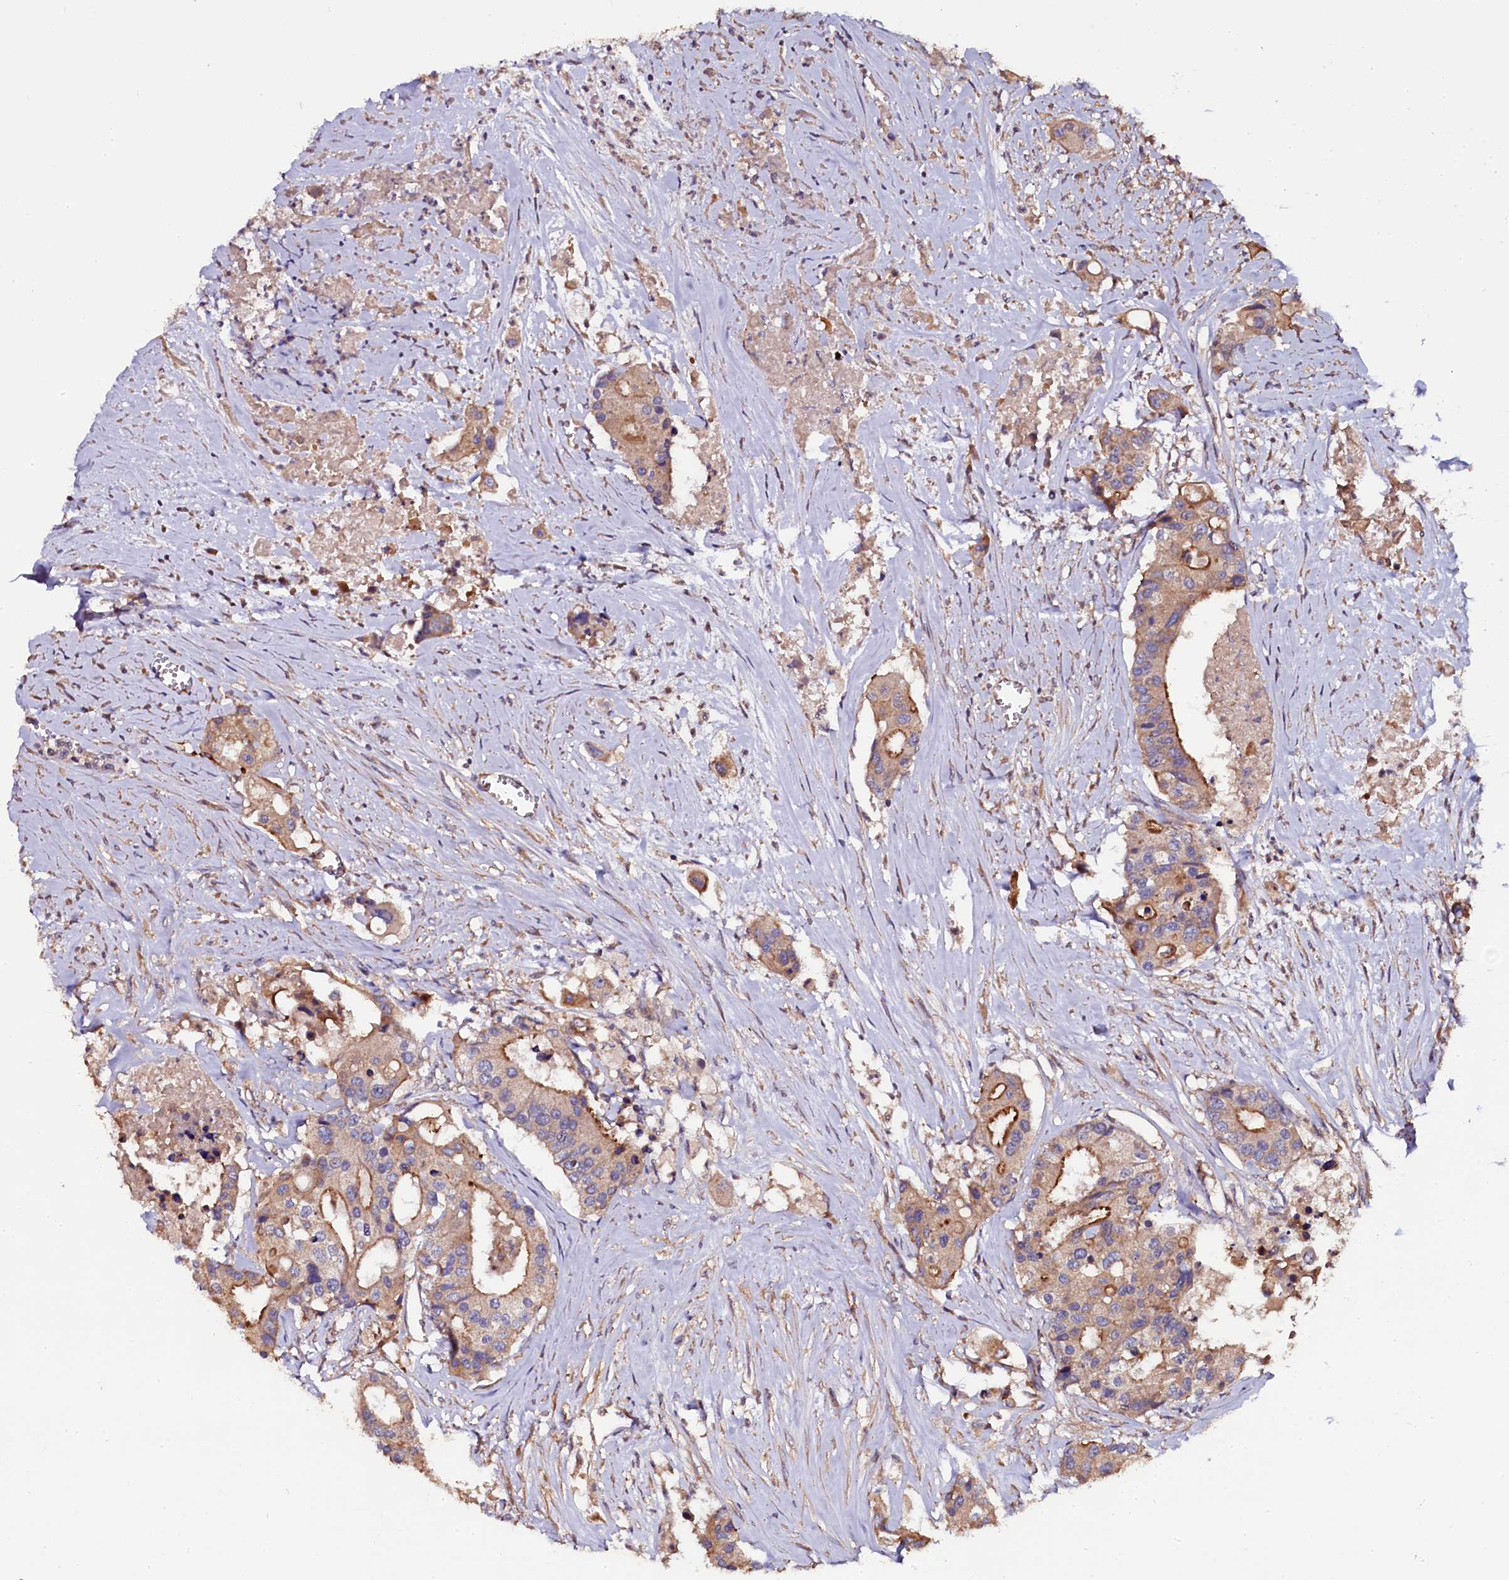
{"staining": {"intensity": "moderate", "quantity": ">75%", "location": "cytoplasmic/membranous"}, "tissue": "colorectal cancer", "cell_type": "Tumor cells", "image_type": "cancer", "snomed": [{"axis": "morphology", "description": "Adenocarcinoma, NOS"}, {"axis": "topography", "description": "Colon"}], "caption": "Colorectal cancer (adenocarcinoma) tissue exhibits moderate cytoplasmic/membranous positivity in about >75% of tumor cells The protein is stained brown, and the nuclei are stained in blue (DAB IHC with brightfield microscopy, high magnification).", "gene": "APPL2", "patient": {"sex": "male", "age": 77}}